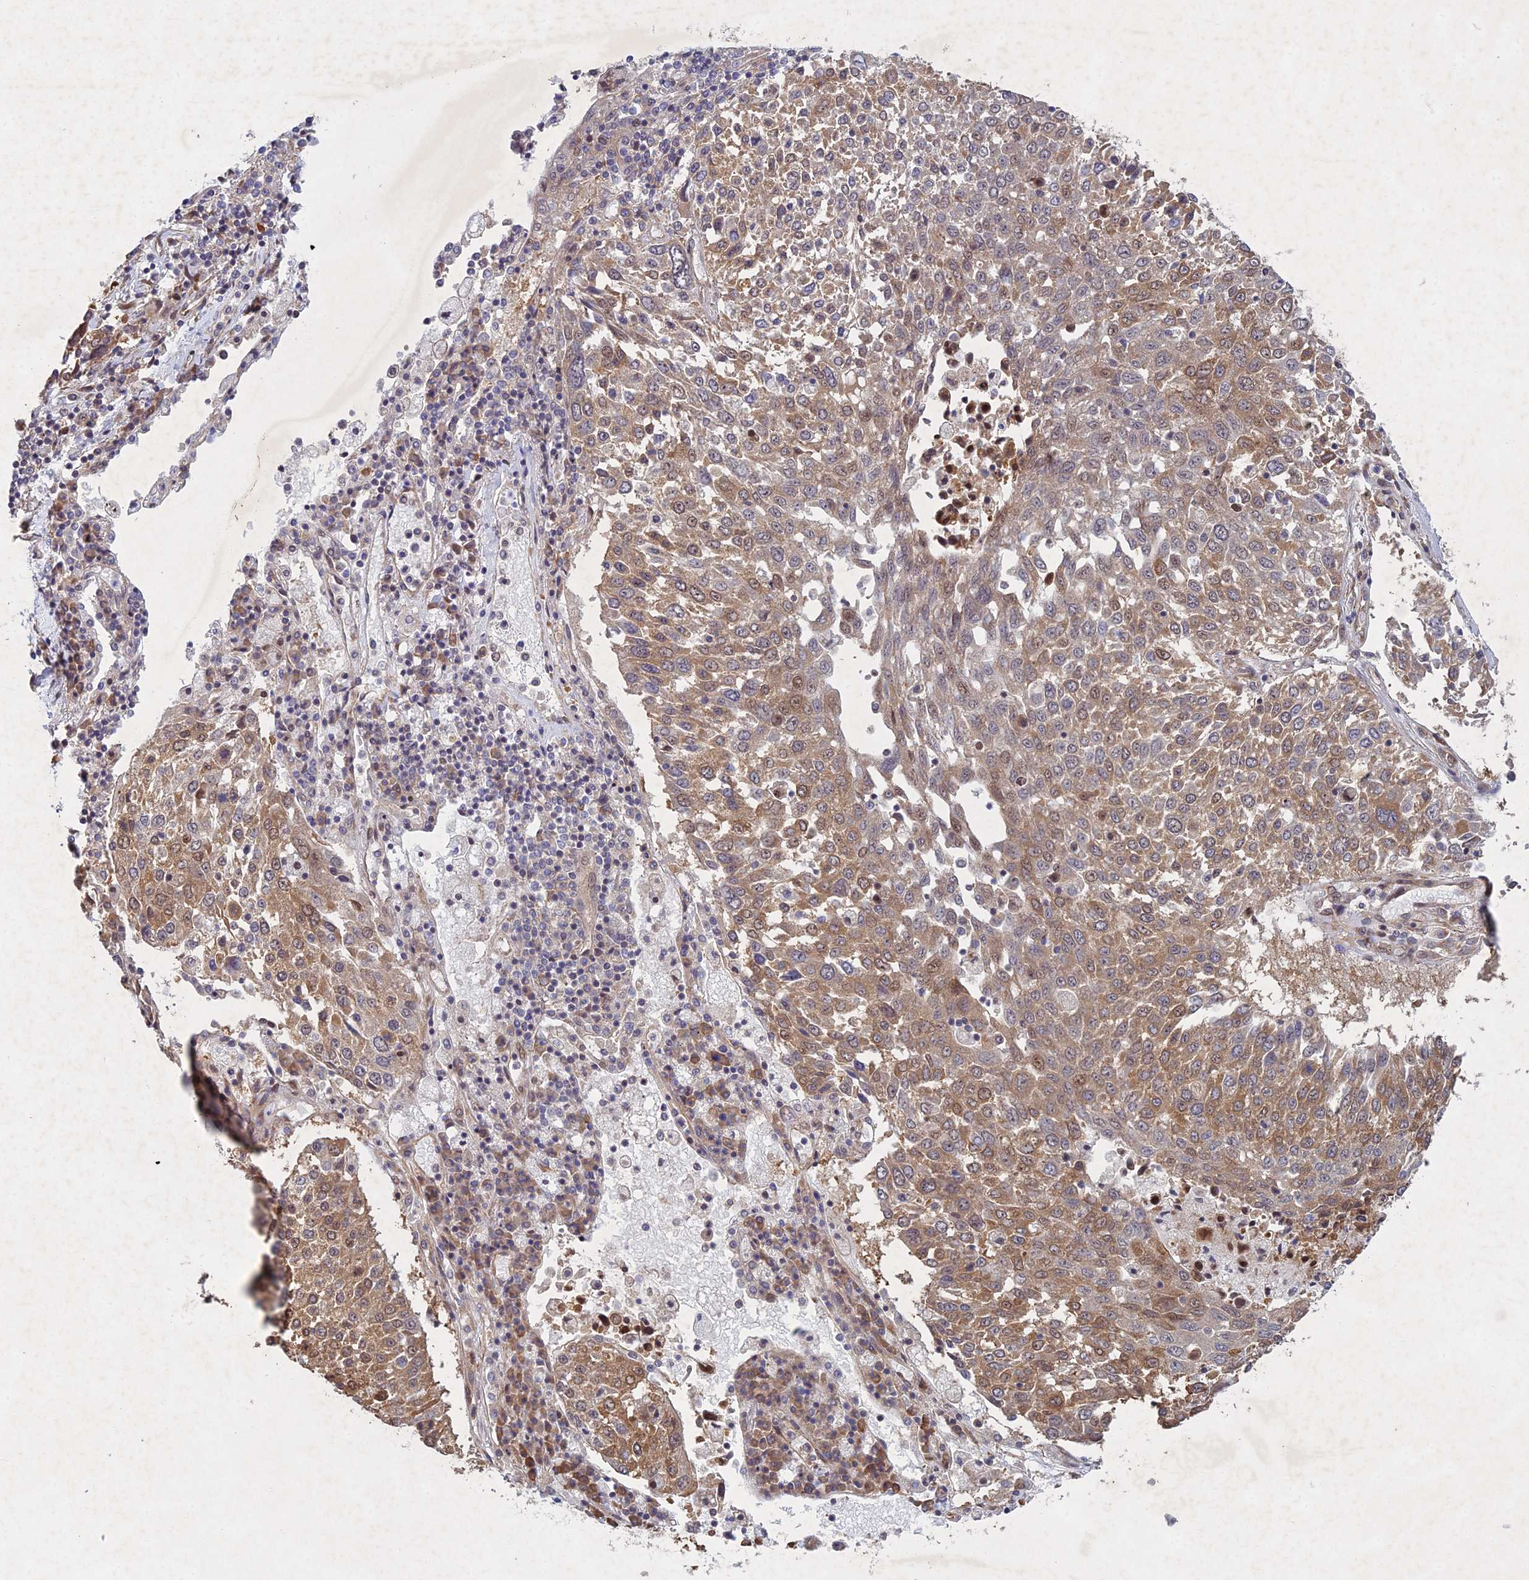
{"staining": {"intensity": "moderate", "quantity": ">75%", "location": "cytoplasmic/membranous"}, "tissue": "lung cancer", "cell_type": "Tumor cells", "image_type": "cancer", "snomed": [{"axis": "morphology", "description": "Squamous cell carcinoma, NOS"}, {"axis": "topography", "description": "Lung"}], "caption": "Brown immunohistochemical staining in human lung cancer displays moderate cytoplasmic/membranous expression in about >75% of tumor cells.", "gene": "PTHLH", "patient": {"sex": "male", "age": 65}}